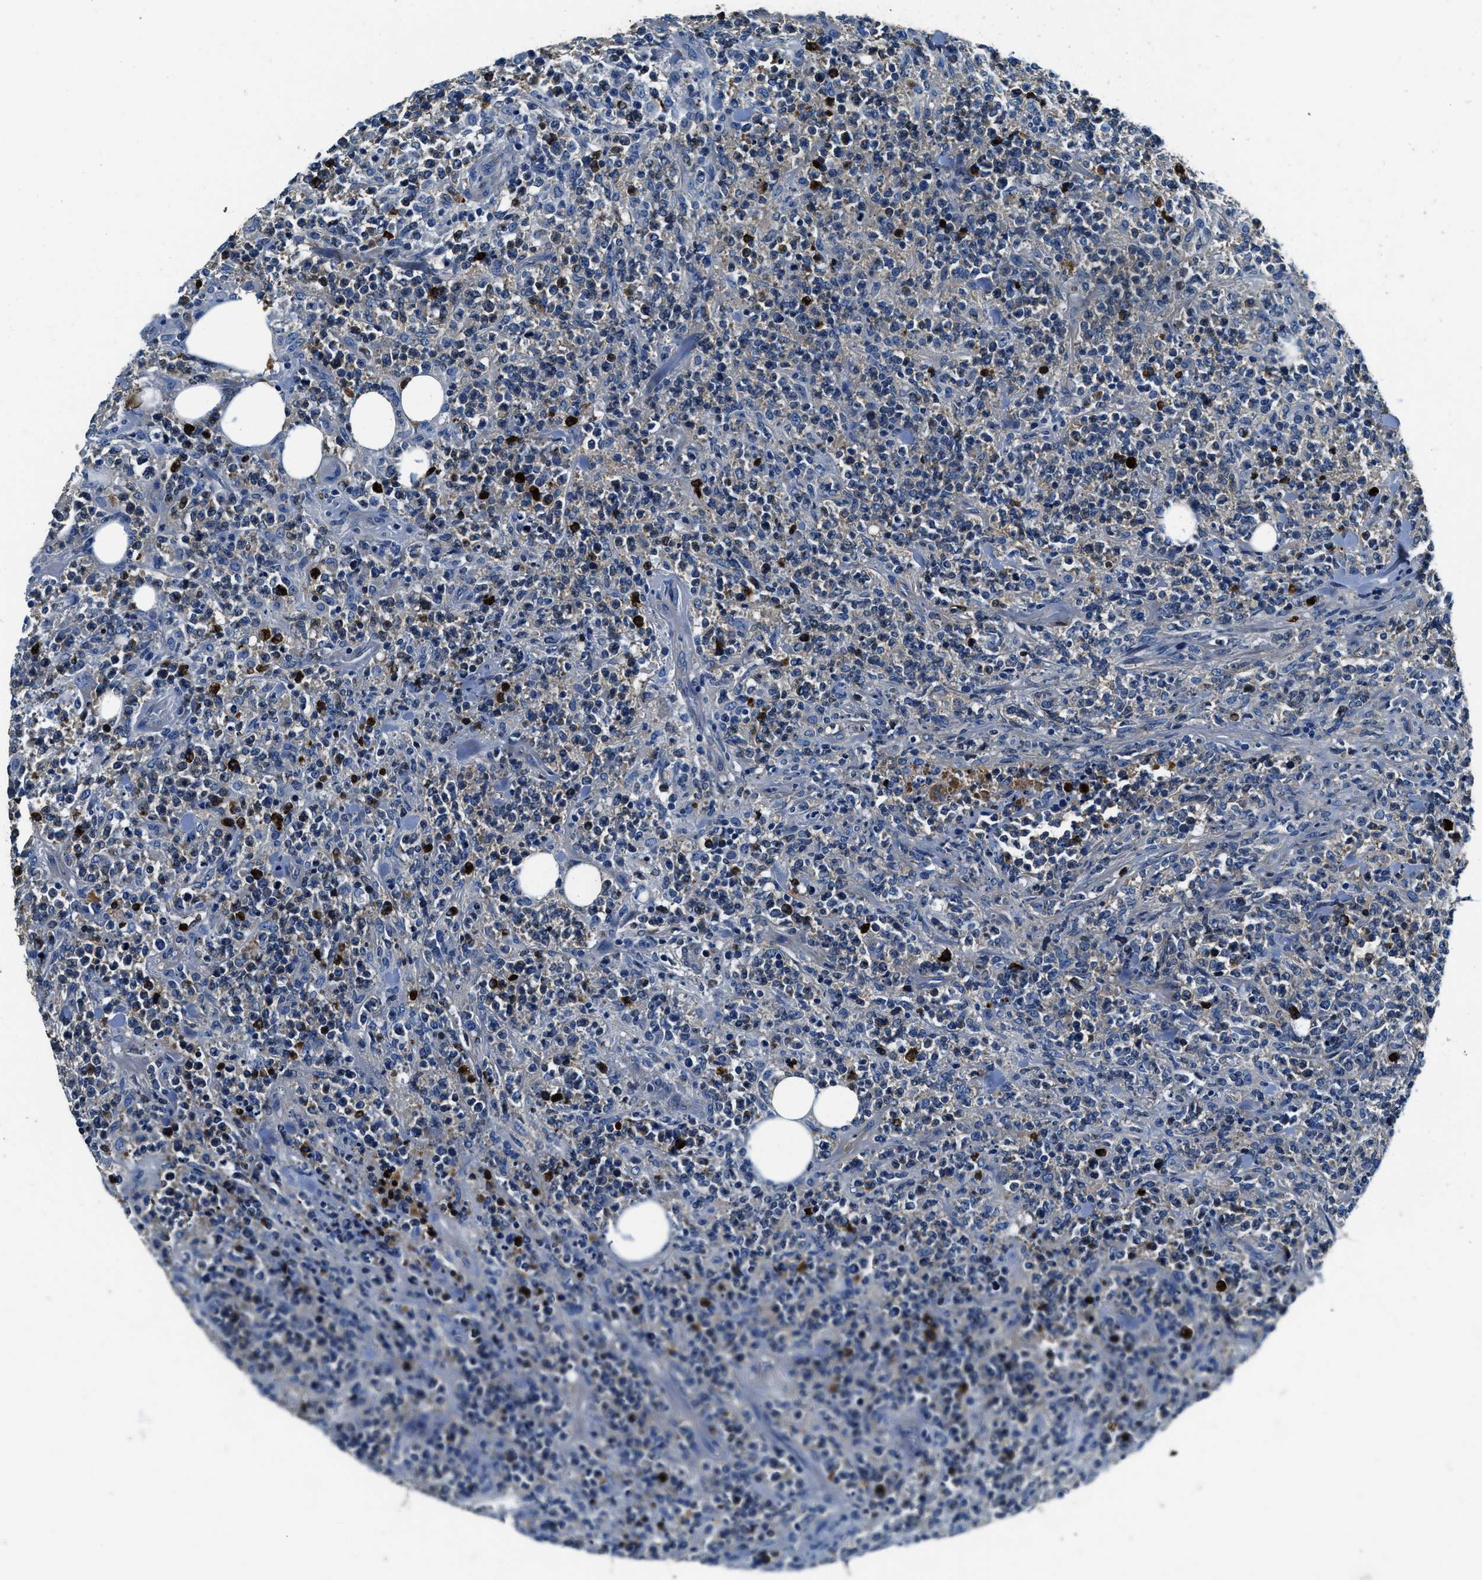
{"staining": {"intensity": "weak", "quantity": "<25%", "location": "cytoplasmic/membranous"}, "tissue": "lymphoma", "cell_type": "Tumor cells", "image_type": "cancer", "snomed": [{"axis": "morphology", "description": "Malignant lymphoma, non-Hodgkin's type, High grade"}, {"axis": "topography", "description": "Soft tissue"}], "caption": "Tumor cells are negative for brown protein staining in lymphoma.", "gene": "TMEM186", "patient": {"sex": "male", "age": 18}}